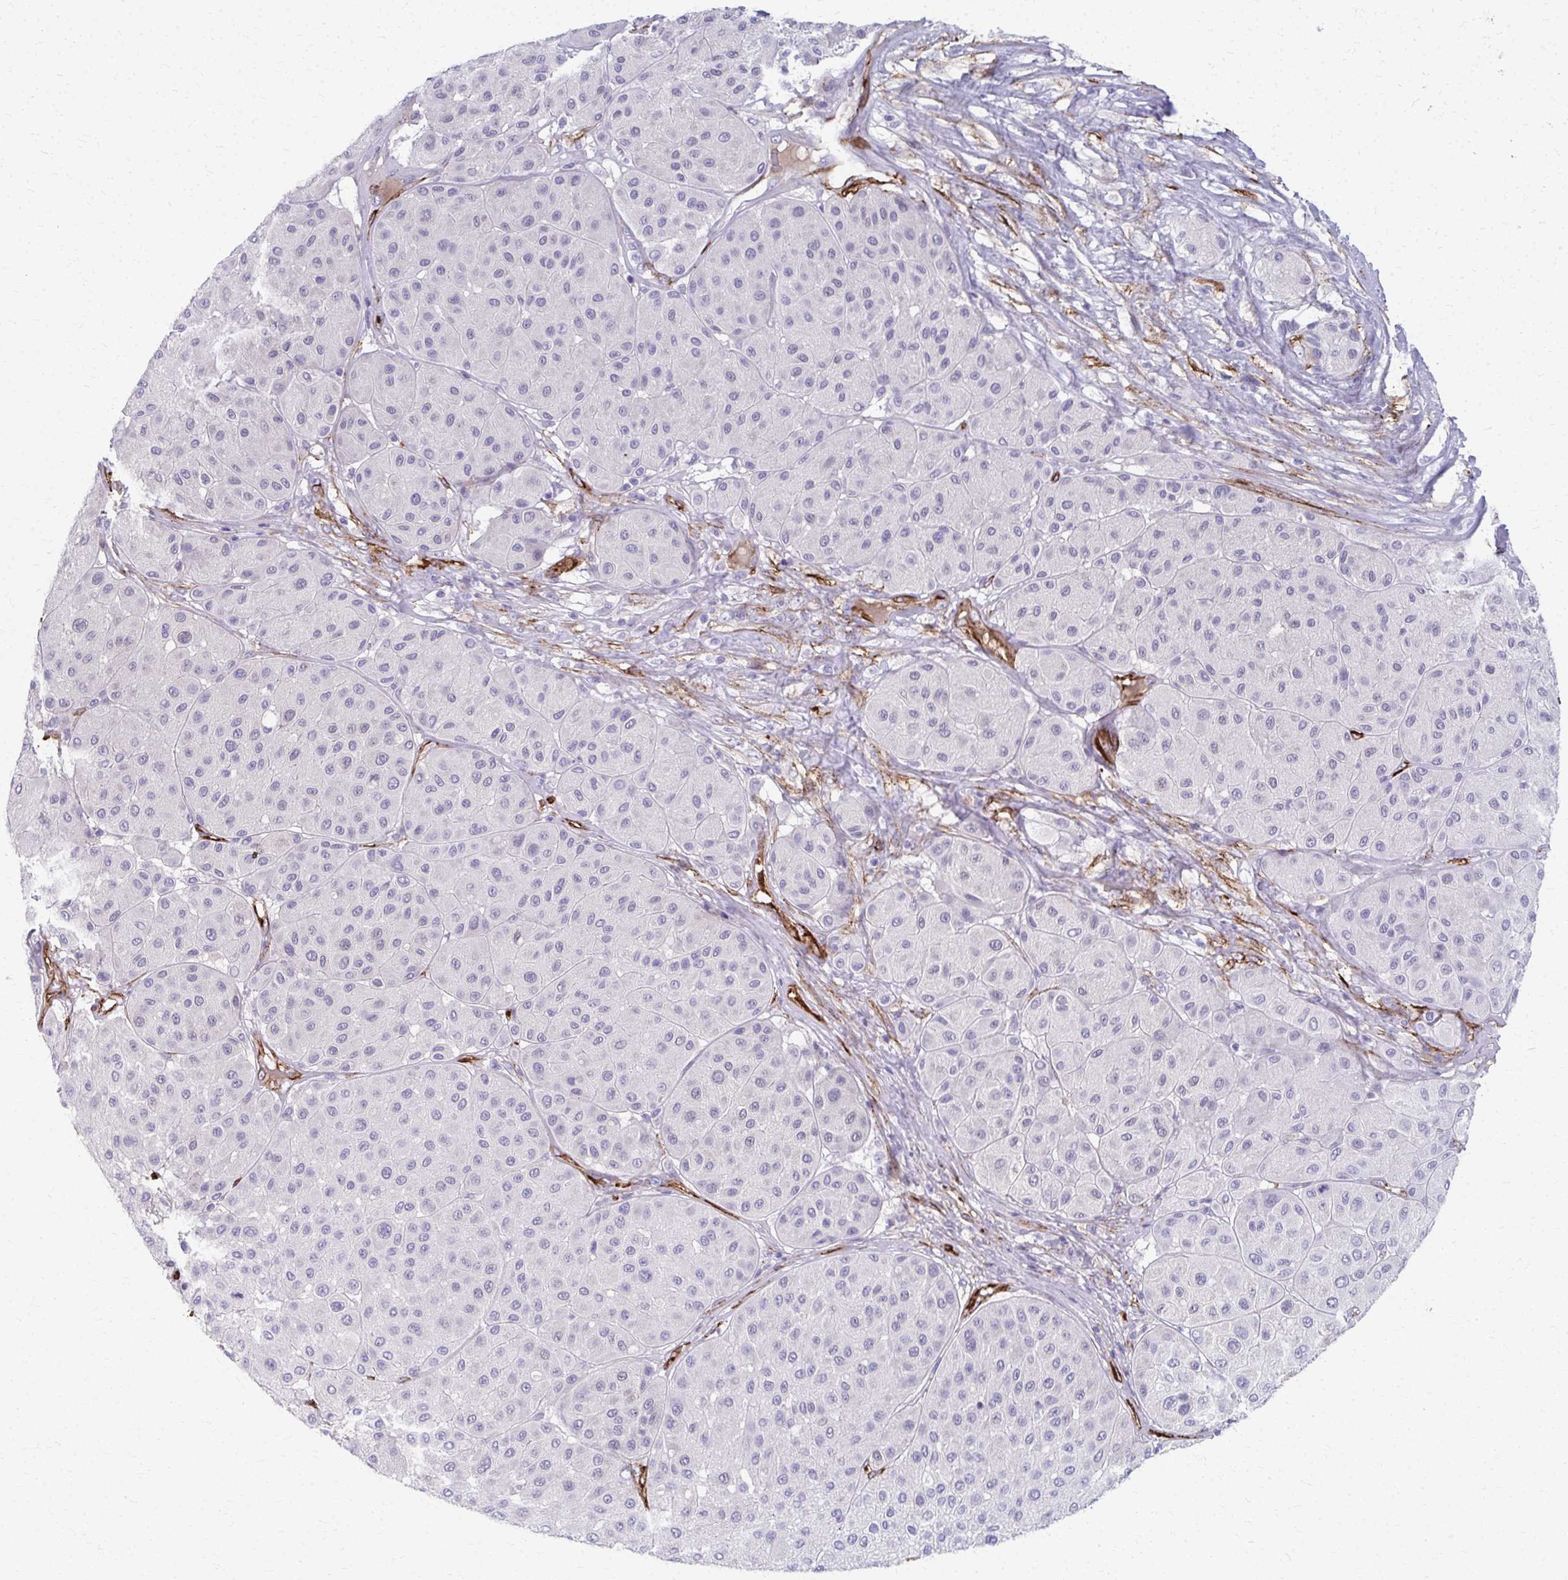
{"staining": {"intensity": "negative", "quantity": "none", "location": "none"}, "tissue": "melanoma", "cell_type": "Tumor cells", "image_type": "cancer", "snomed": [{"axis": "morphology", "description": "Malignant melanoma, Metastatic site"}, {"axis": "topography", "description": "Smooth muscle"}], "caption": "Melanoma was stained to show a protein in brown. There is no significant positivity in tumor cells. Nuclei are stained in blue.", "gene": "ADIPOQ", "patient": {"sex": "male", "age": 41}}